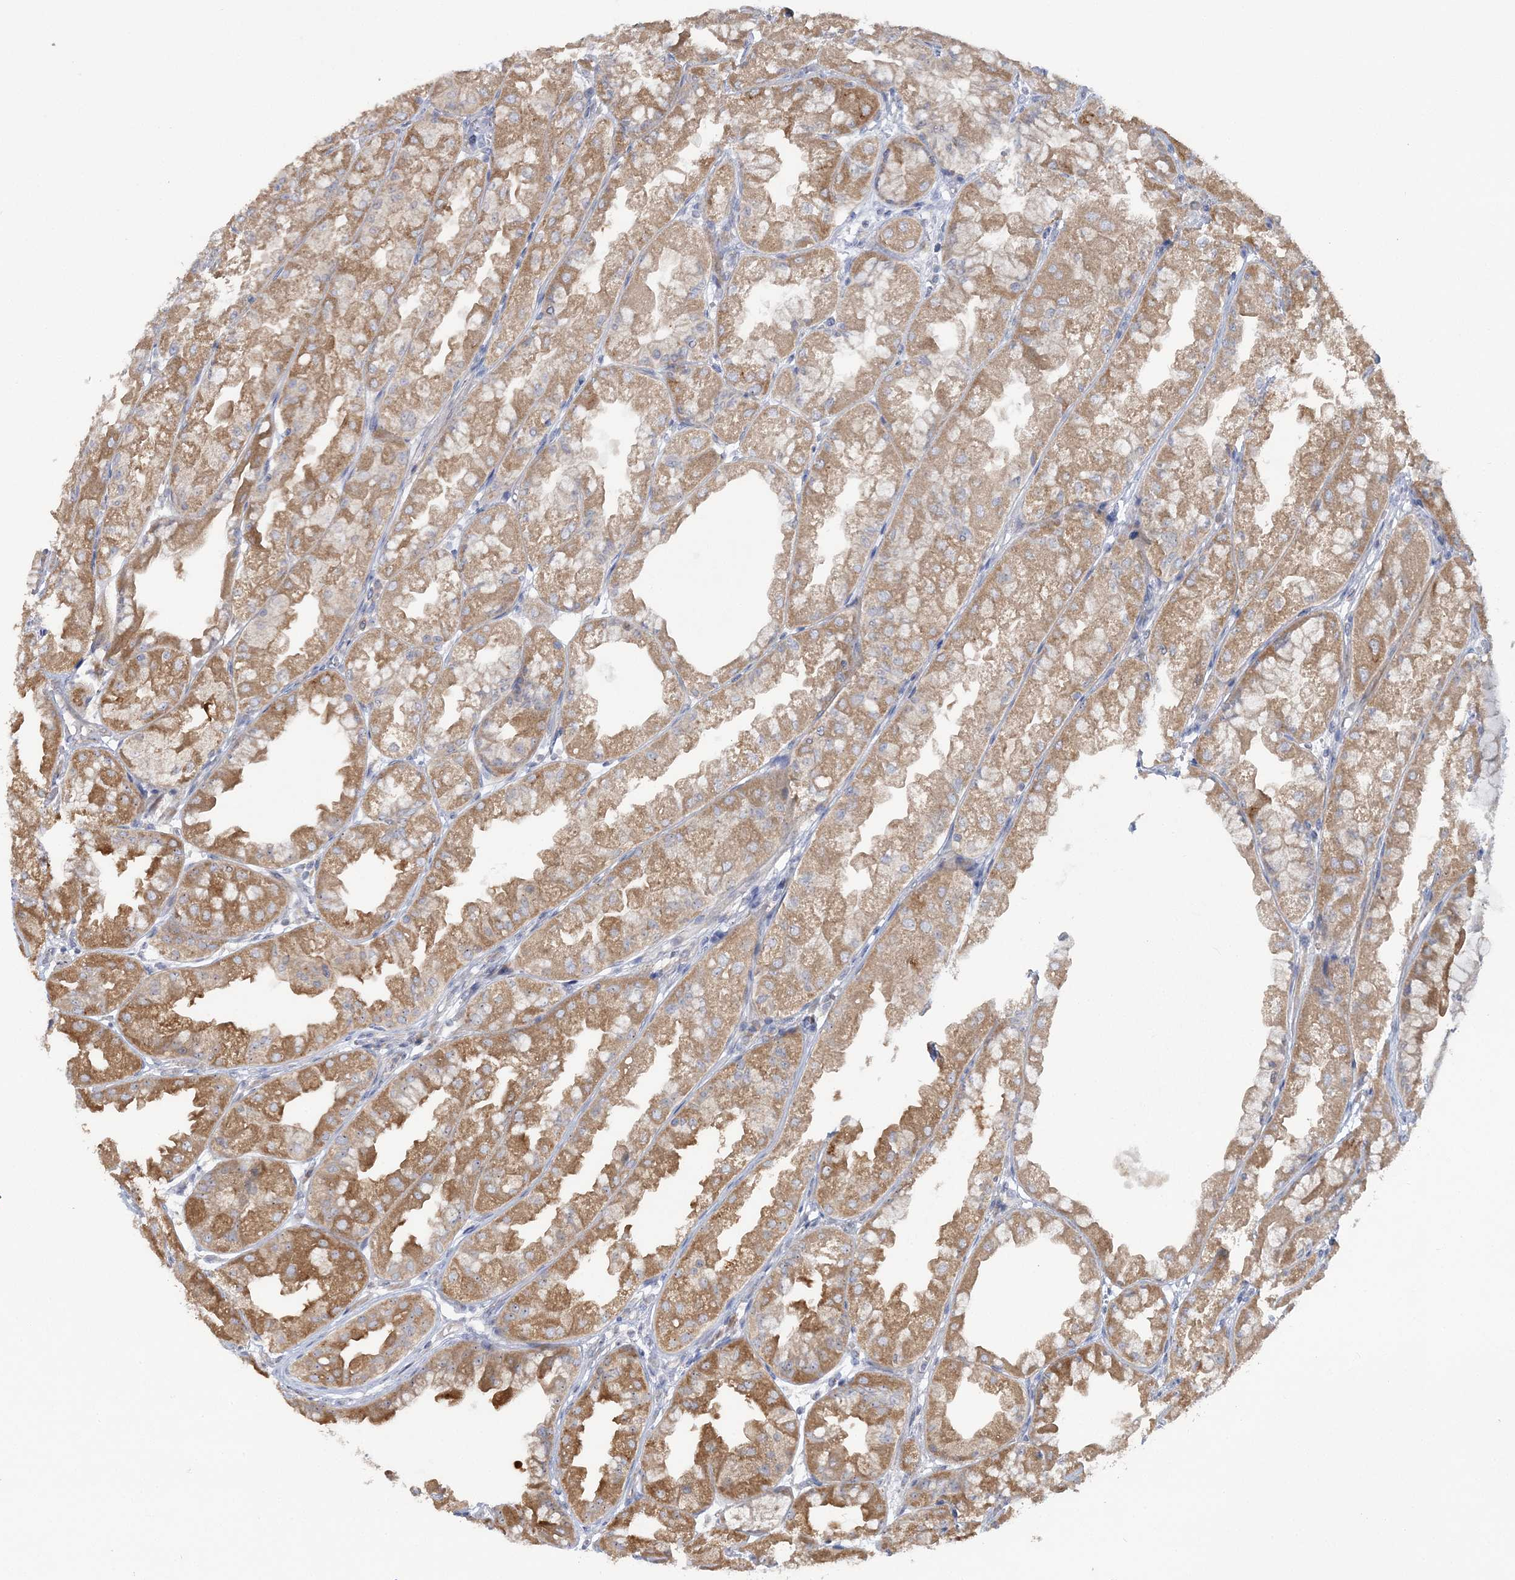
{"staining": {"intensity": "moderate", "quantity": ">75%", "location": "cytoplasmic/membranous"}, "tissue": "stomach", "cell_type": "Glandular cells", "image_type": "normal", "snomed": [{"axis": "morphology", "description": "Normal tissue, NOS"}, {"axis": "topography", "description": "Stomach, upper"}], "caption": "Unremarkable stomach reveals moderate cytoplasmic/membranous staining in about >75% of glandular cells (IHC, brightfield microscopy, high magnification)..", "gene": "MMADHC", "patient": {"sex": "male", "age": 47}}